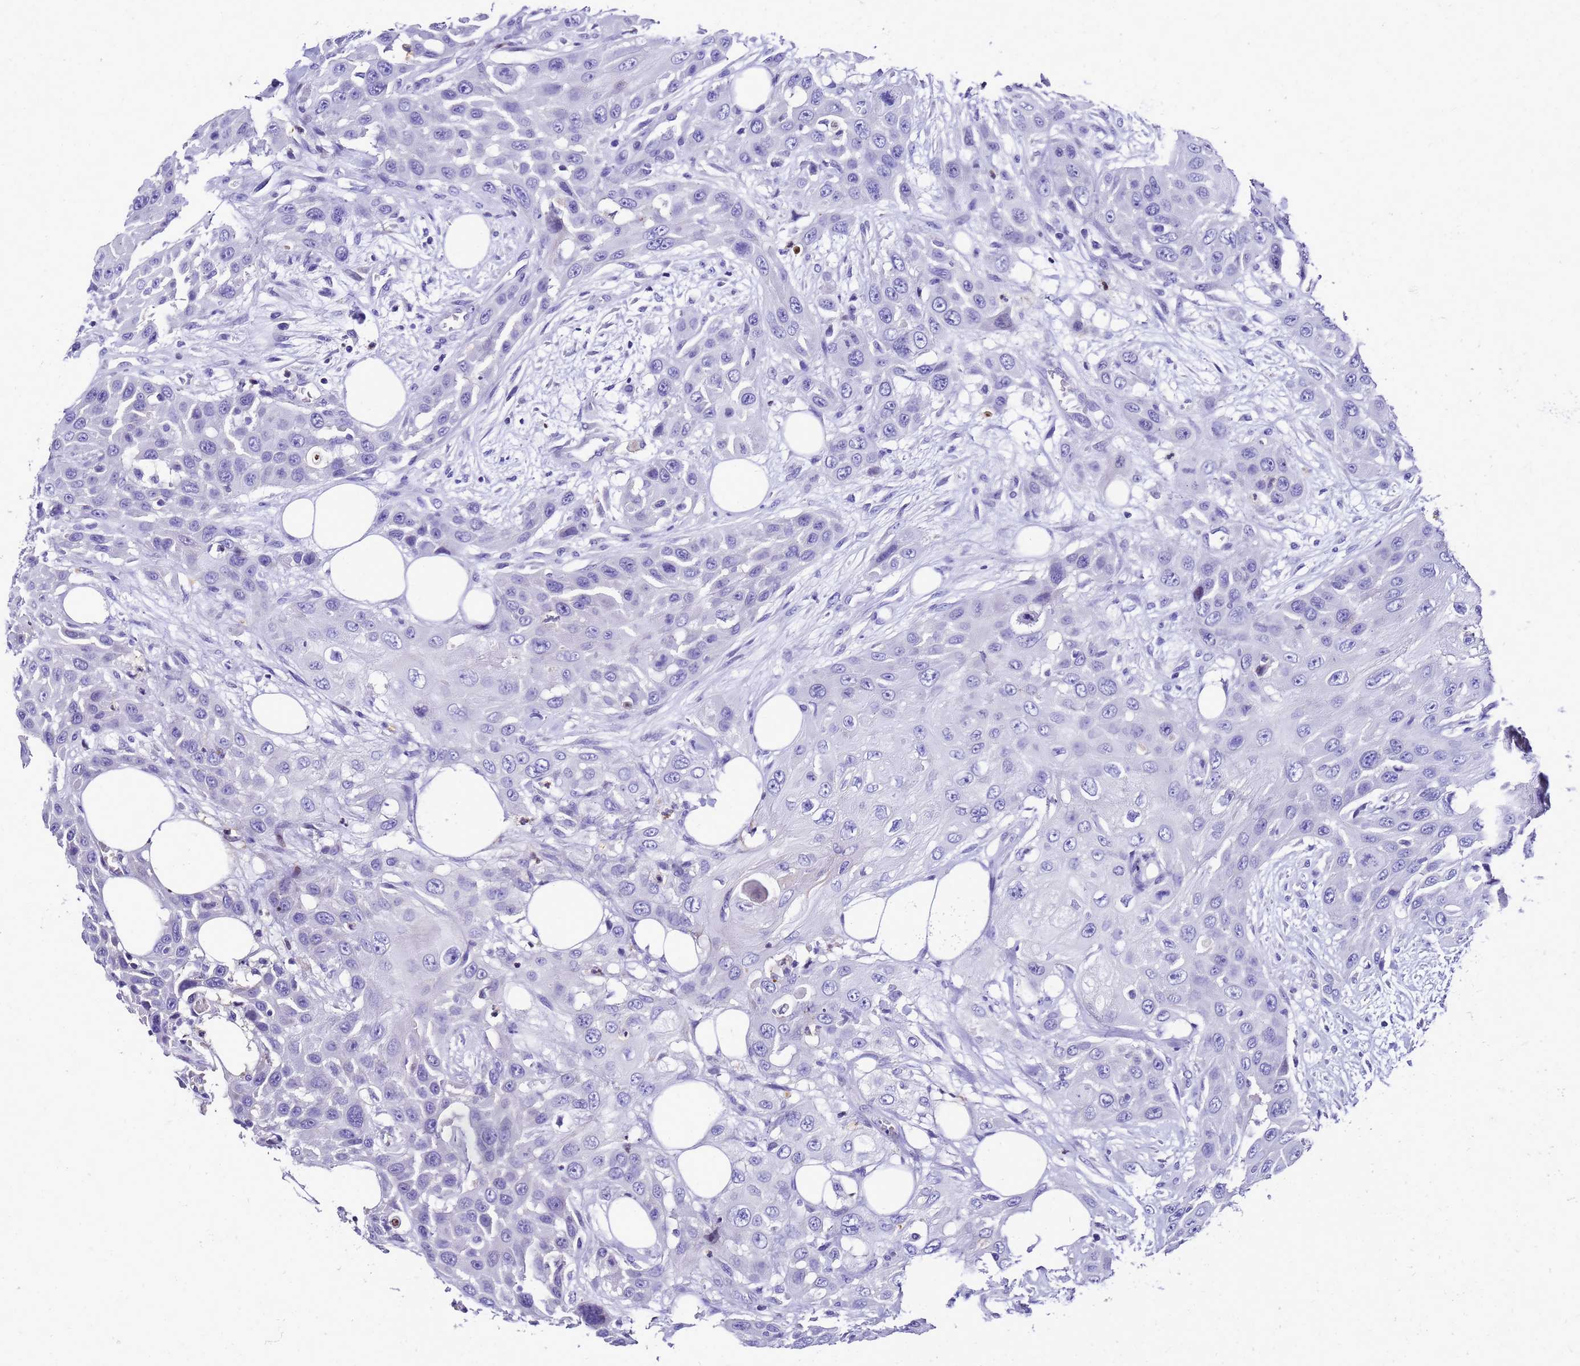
{"staining": {"intensity": "negative", "quantity": "none", "location": "none"}, "tissue": "head and neck cancer", "cell_type": "Tumor cells", "image_type": "cancer", "snomed": [{"axis": "morphology", "description": "Squamous cell carcinoma, NOS"}, {"axis": "topography", "description": "Head-Neck"}], "caption": "Tumor cells show no significant protein expression in head and neck cancer.", "gene": "SMIM21", "patient": {"sex": "male", "age": 81}}